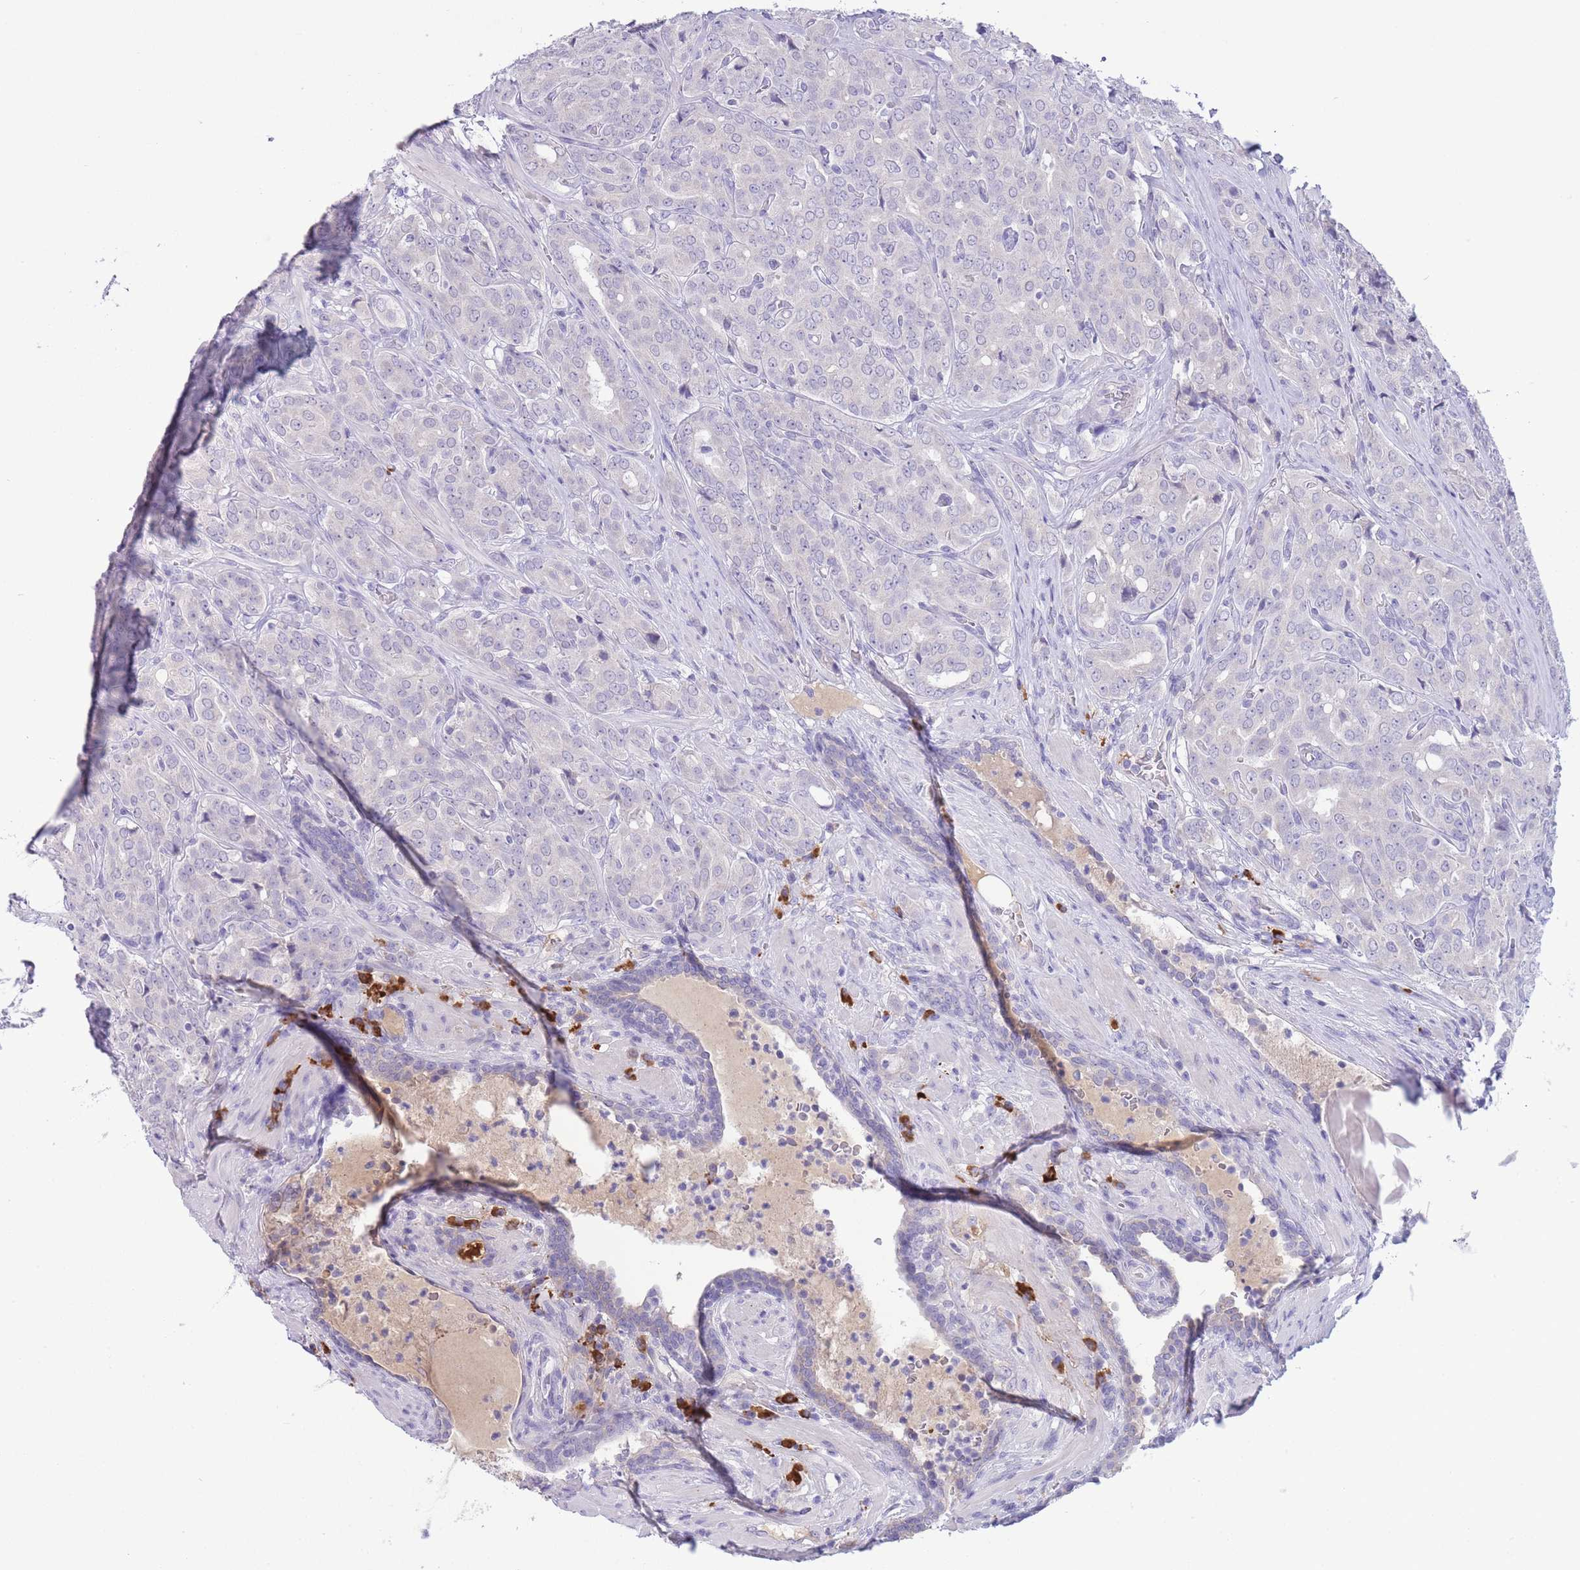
{"staining": {"intensity": "negative", "quantity": "none", "location": "none"}, "tissue": "prostate cancer", "cell_type": "Tumor cells", "image_type": "cancer", "snomed": [{"axis": "morphology", "description": "Adenocarcinoma, High grade"}, {"axis": "topography", "description": "Prostate"}], "caption": "A micrograph of human prostate adenocarcinoma (high-grade) is negative for staining in tumor cells.", "gene": "ASAP3", "patient": {"sex": "male", "age": 68}}